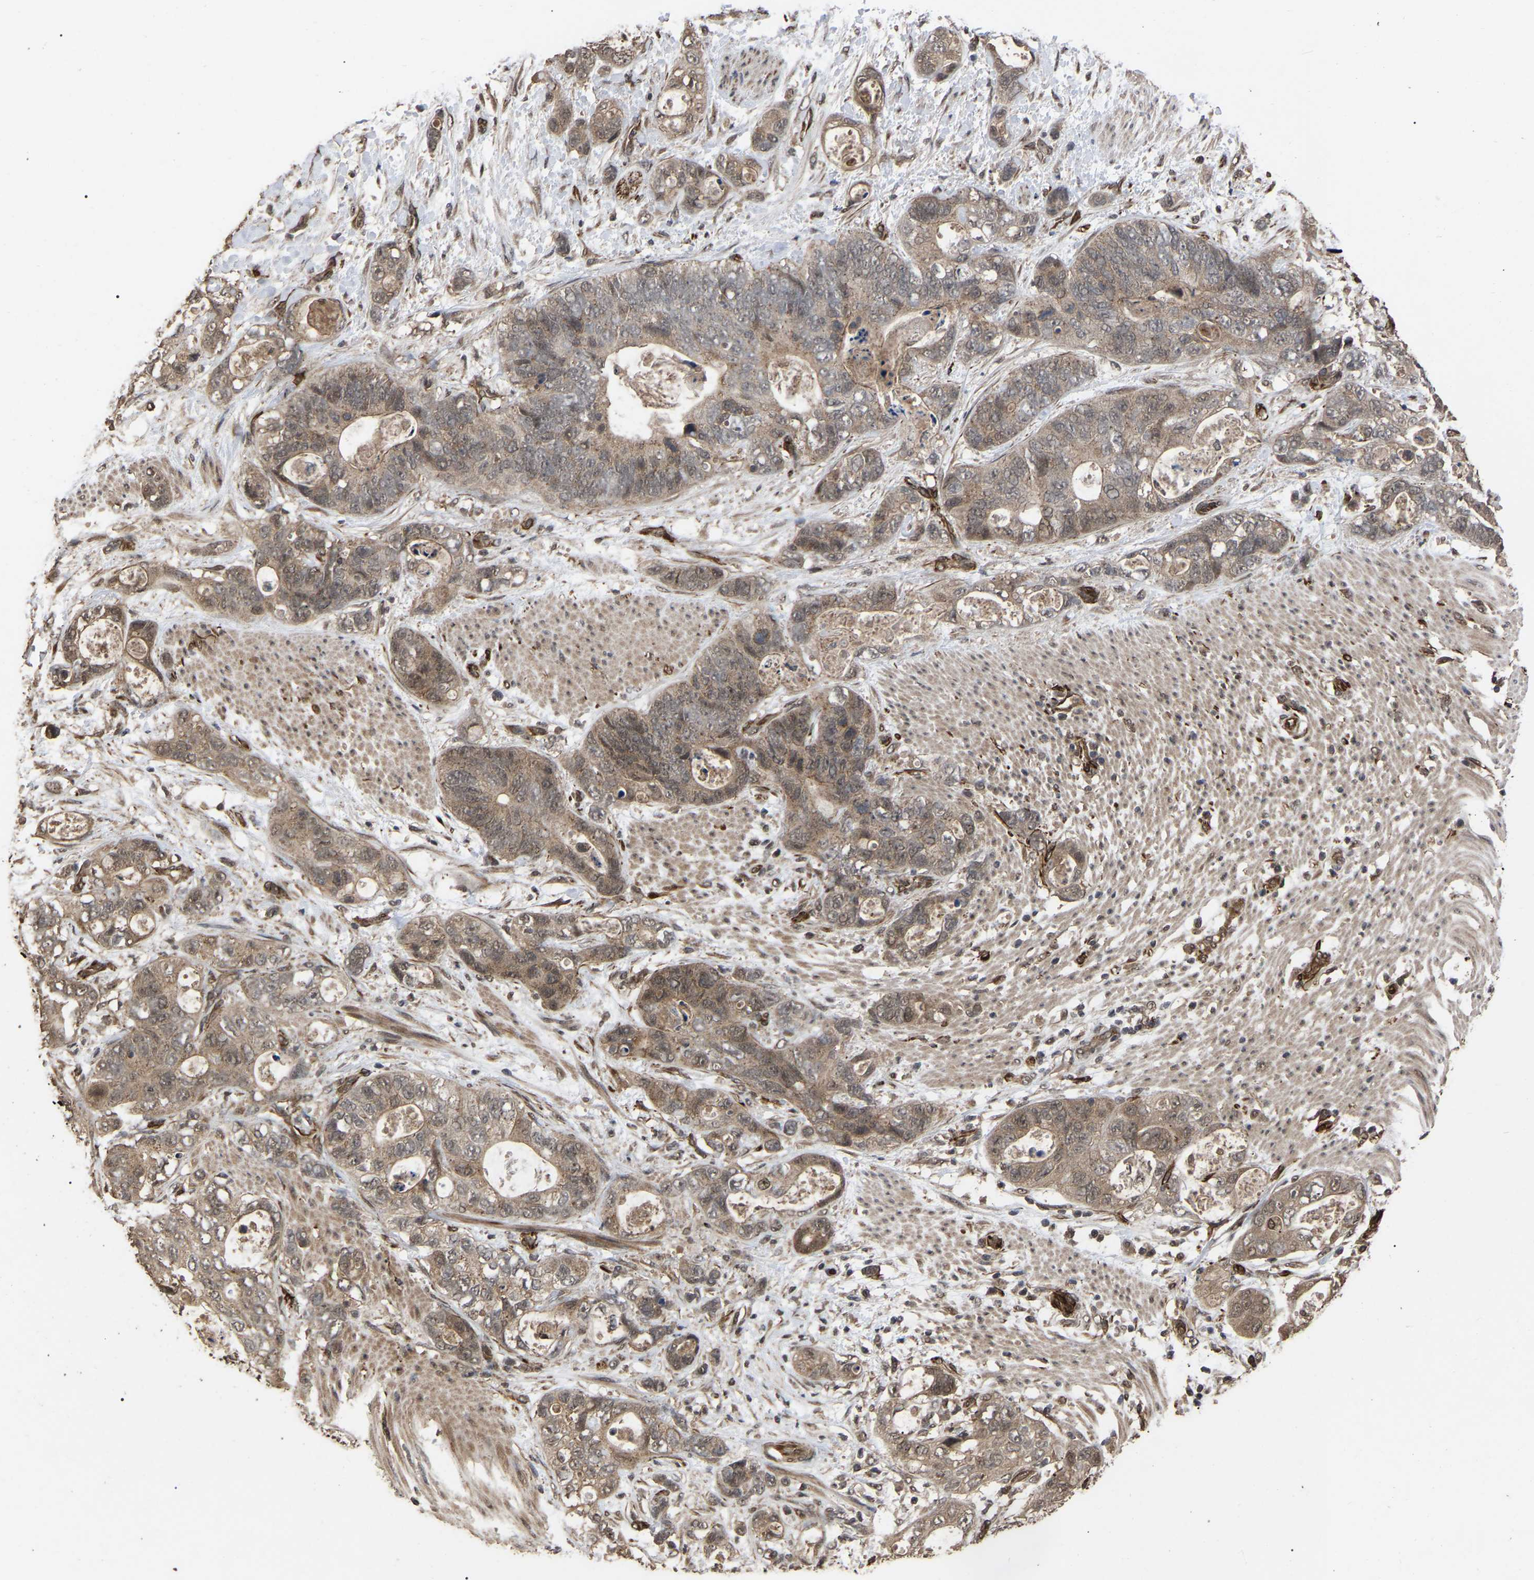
{"staining": {"intensity": "moderate", "quantity": ">75%", "location": "cytoplasmic/membranous"}, "tissue": "stomach cancer", "cell_type": "Tumor cells", "image_type": "cancer", "snomed": [{"axis": "morphology", "description": "Normal tissue, NOS"}, {"axis": "morphology", "description": "Adenocarcinoma, NOS"}, {"axis": "topography", "description": "Stomach"}], "caption": "A high-resolution image shows immunohistochemistry (IHC) staining of stomach cancer, which reveals moderate cytoplasmic/membranous expression in about >75% of tumor cells.", "gene": "FAM161B", "patient": {"sex": "female", "age": 89}}